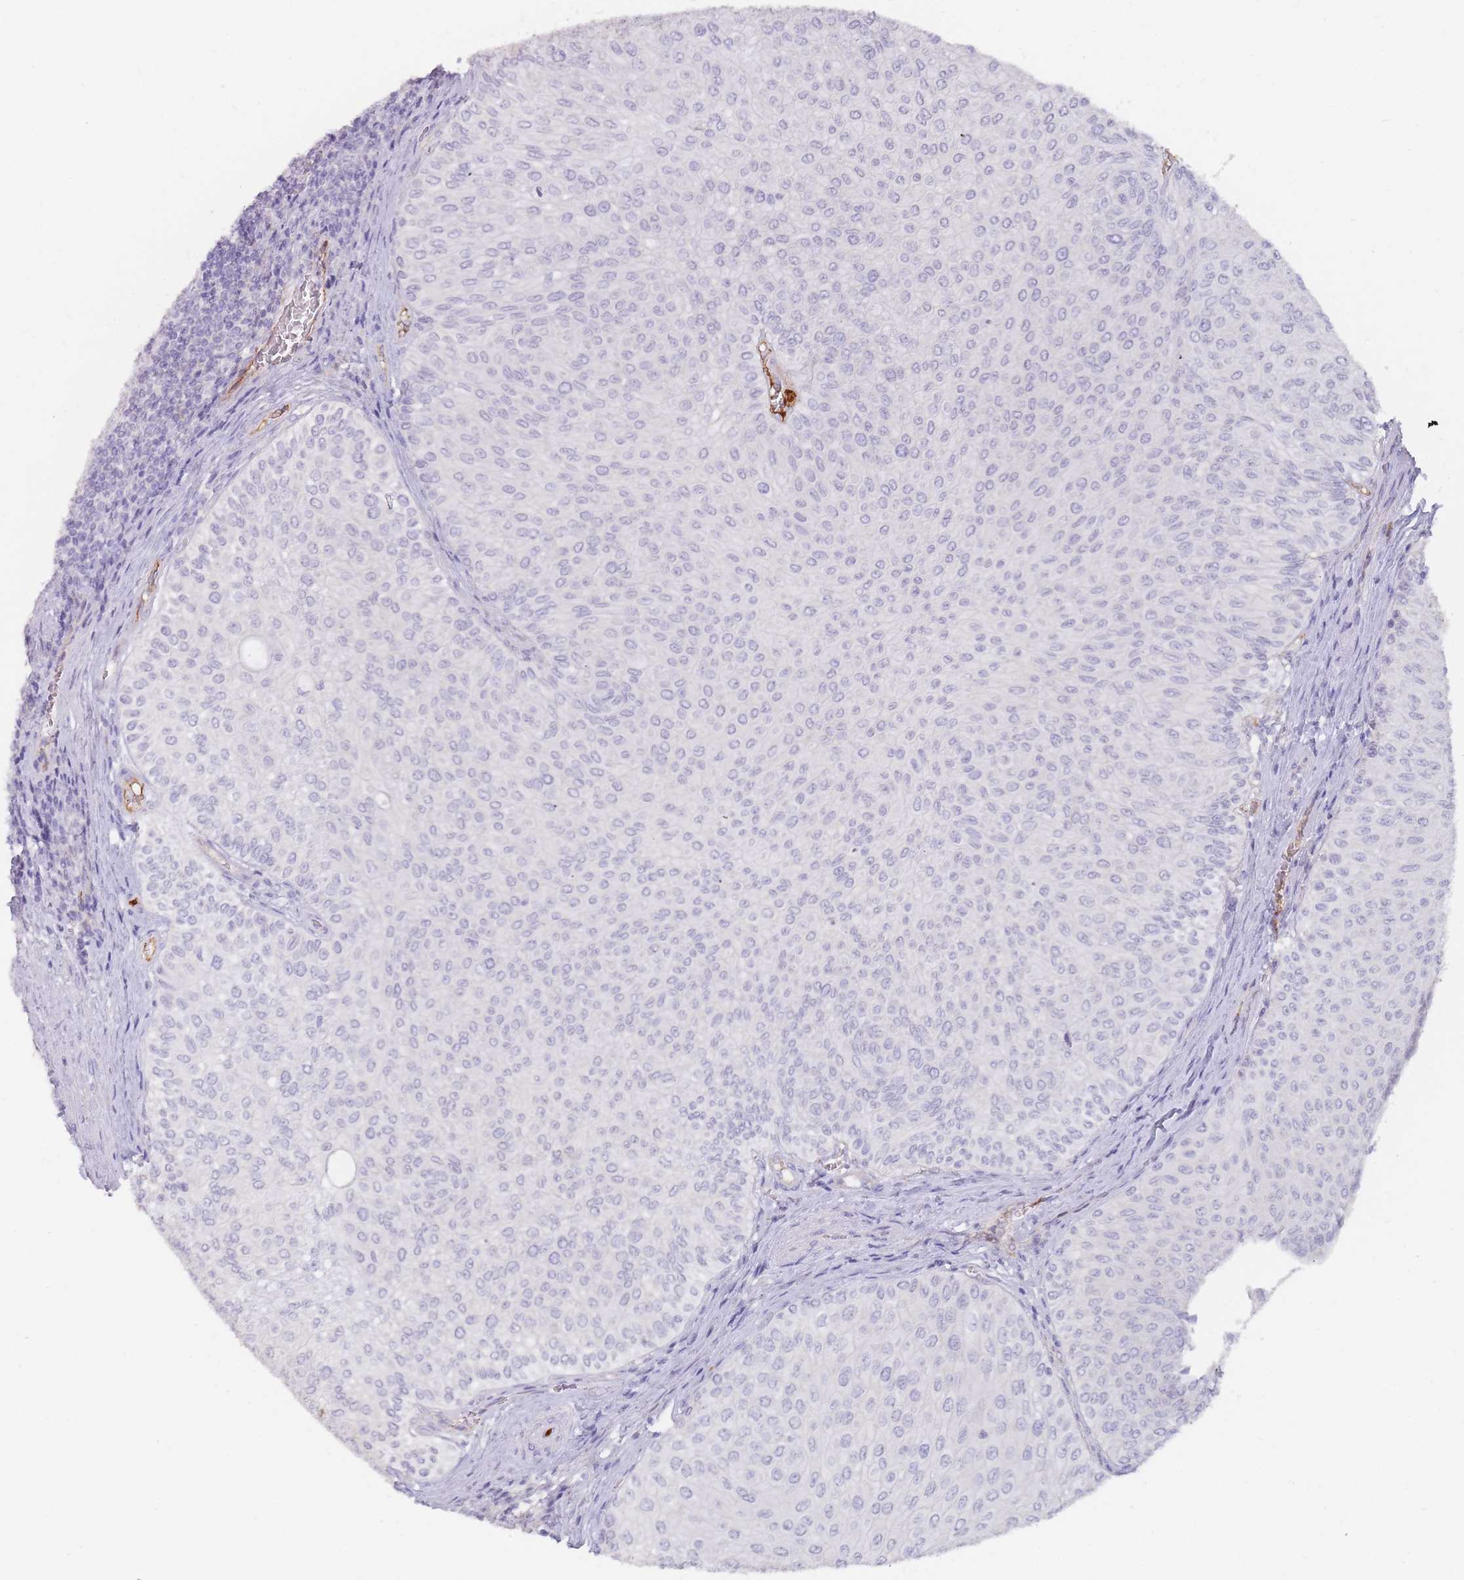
{"staining": {"intensity": "negative", "quantity": "none", "location": "none"}, "tissue": "urothelial cancer", "cell_type": "Tumor cells", "image_type": "cancer", "snomed": [{"axis": "morphology", "description": "Urothelial carcinoma, NOS"}, {"axis": "topography", "description": "Urinary bladder"}], "caption": "An image of urothelial cancer stained for a protein reveals no brown staining in tumor cells.", "gene": "PRG4", "patient": {"sex": "male", "age": 59}}